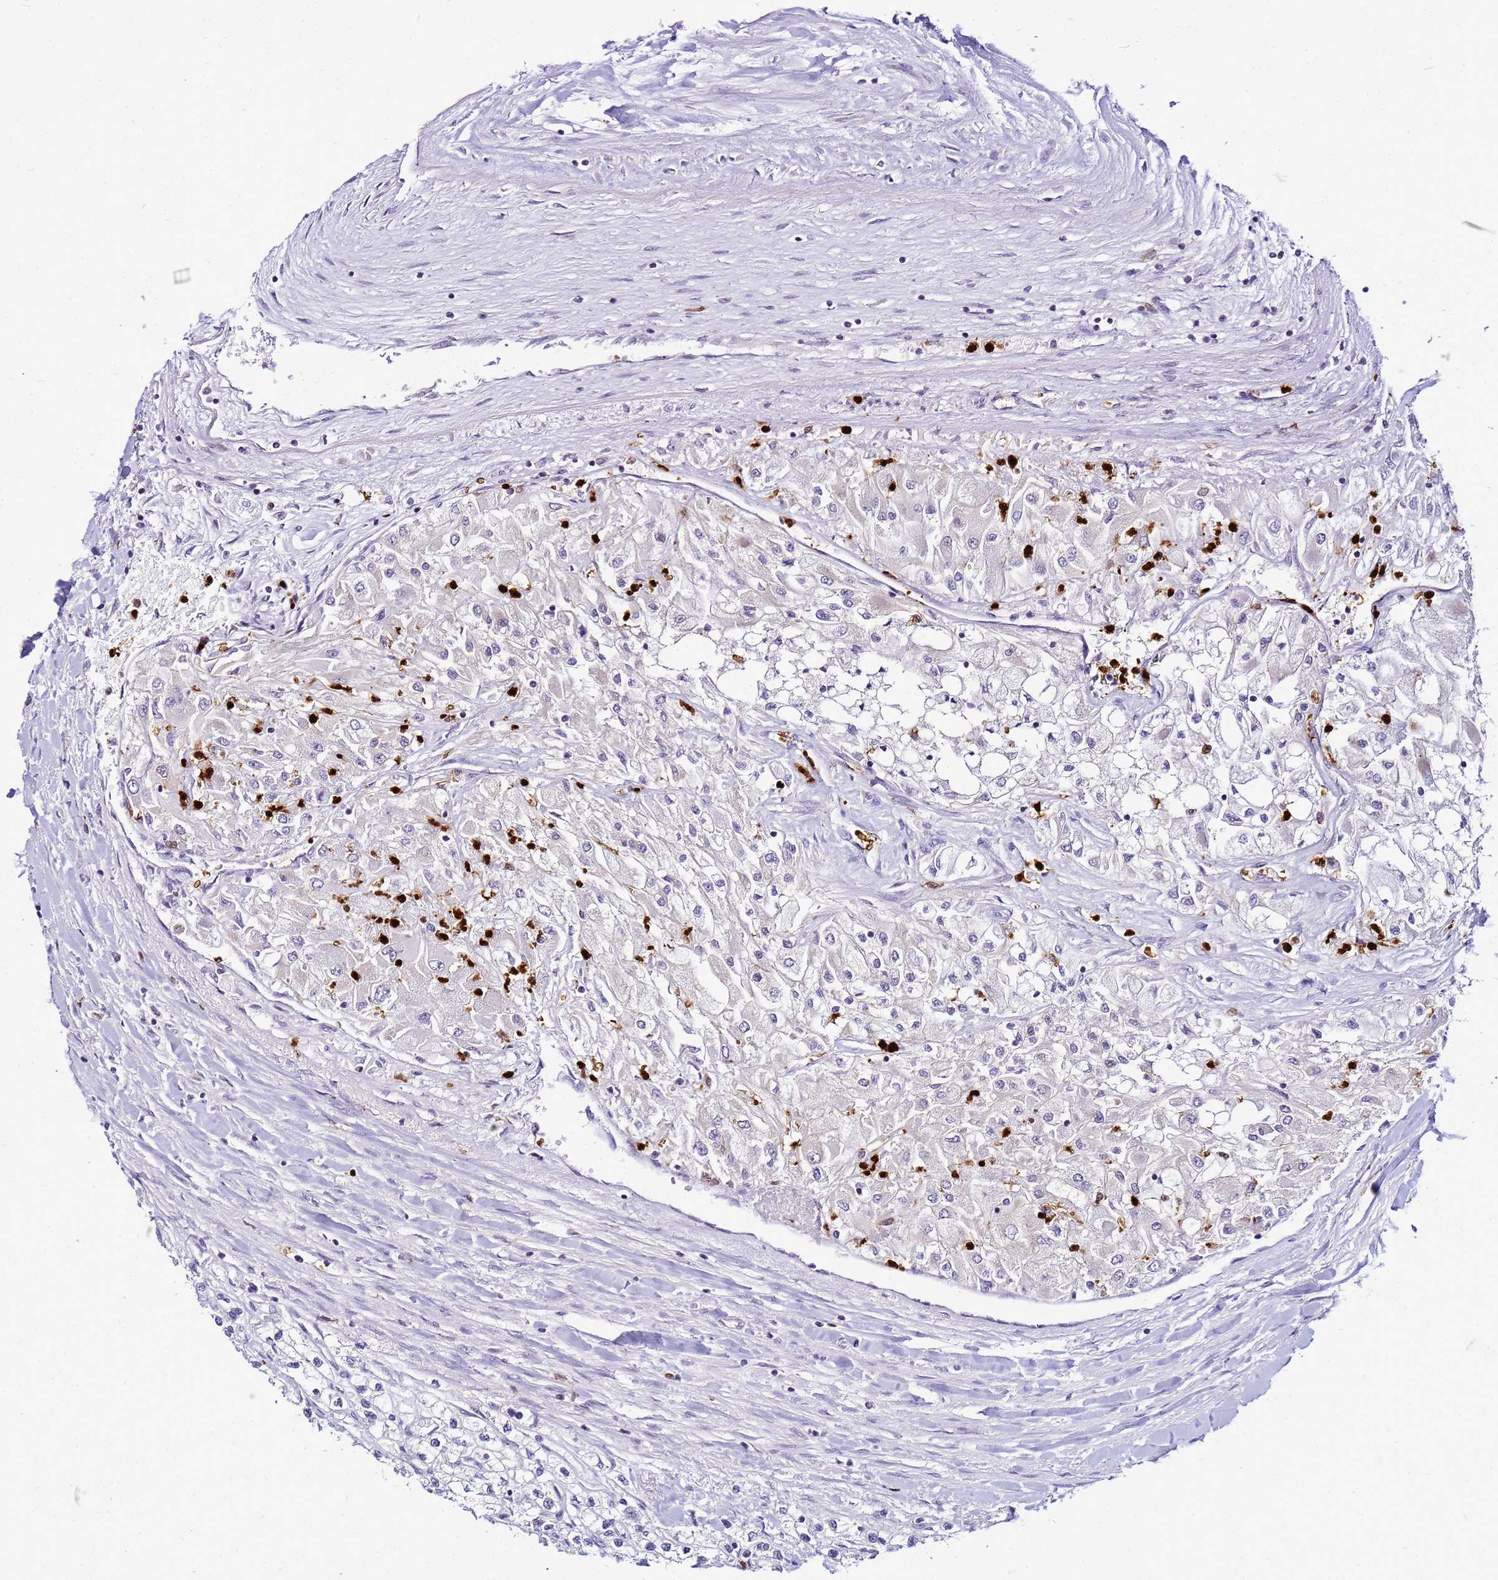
{"staining": {"intensity": "negative", "quantity": "none", "location": "none"}, "tissue": "renal cancer", "cell_type": "Tumor cells", "image_type": "cancer", "snomed": [{"axis": "morphology", "description": "Adenocarcinoma, NOS"}, {"axis": "topography", "description": "Kidney"}], "caption": "This micrograph is of adenocarcinoma (renal) stained with IHC to label a protein in brown with the nuclei are counter-stained blue. There is no expression in tumor cells.", "gene": "VPS4B", "patient": {"sex": "male", "age": 80}}